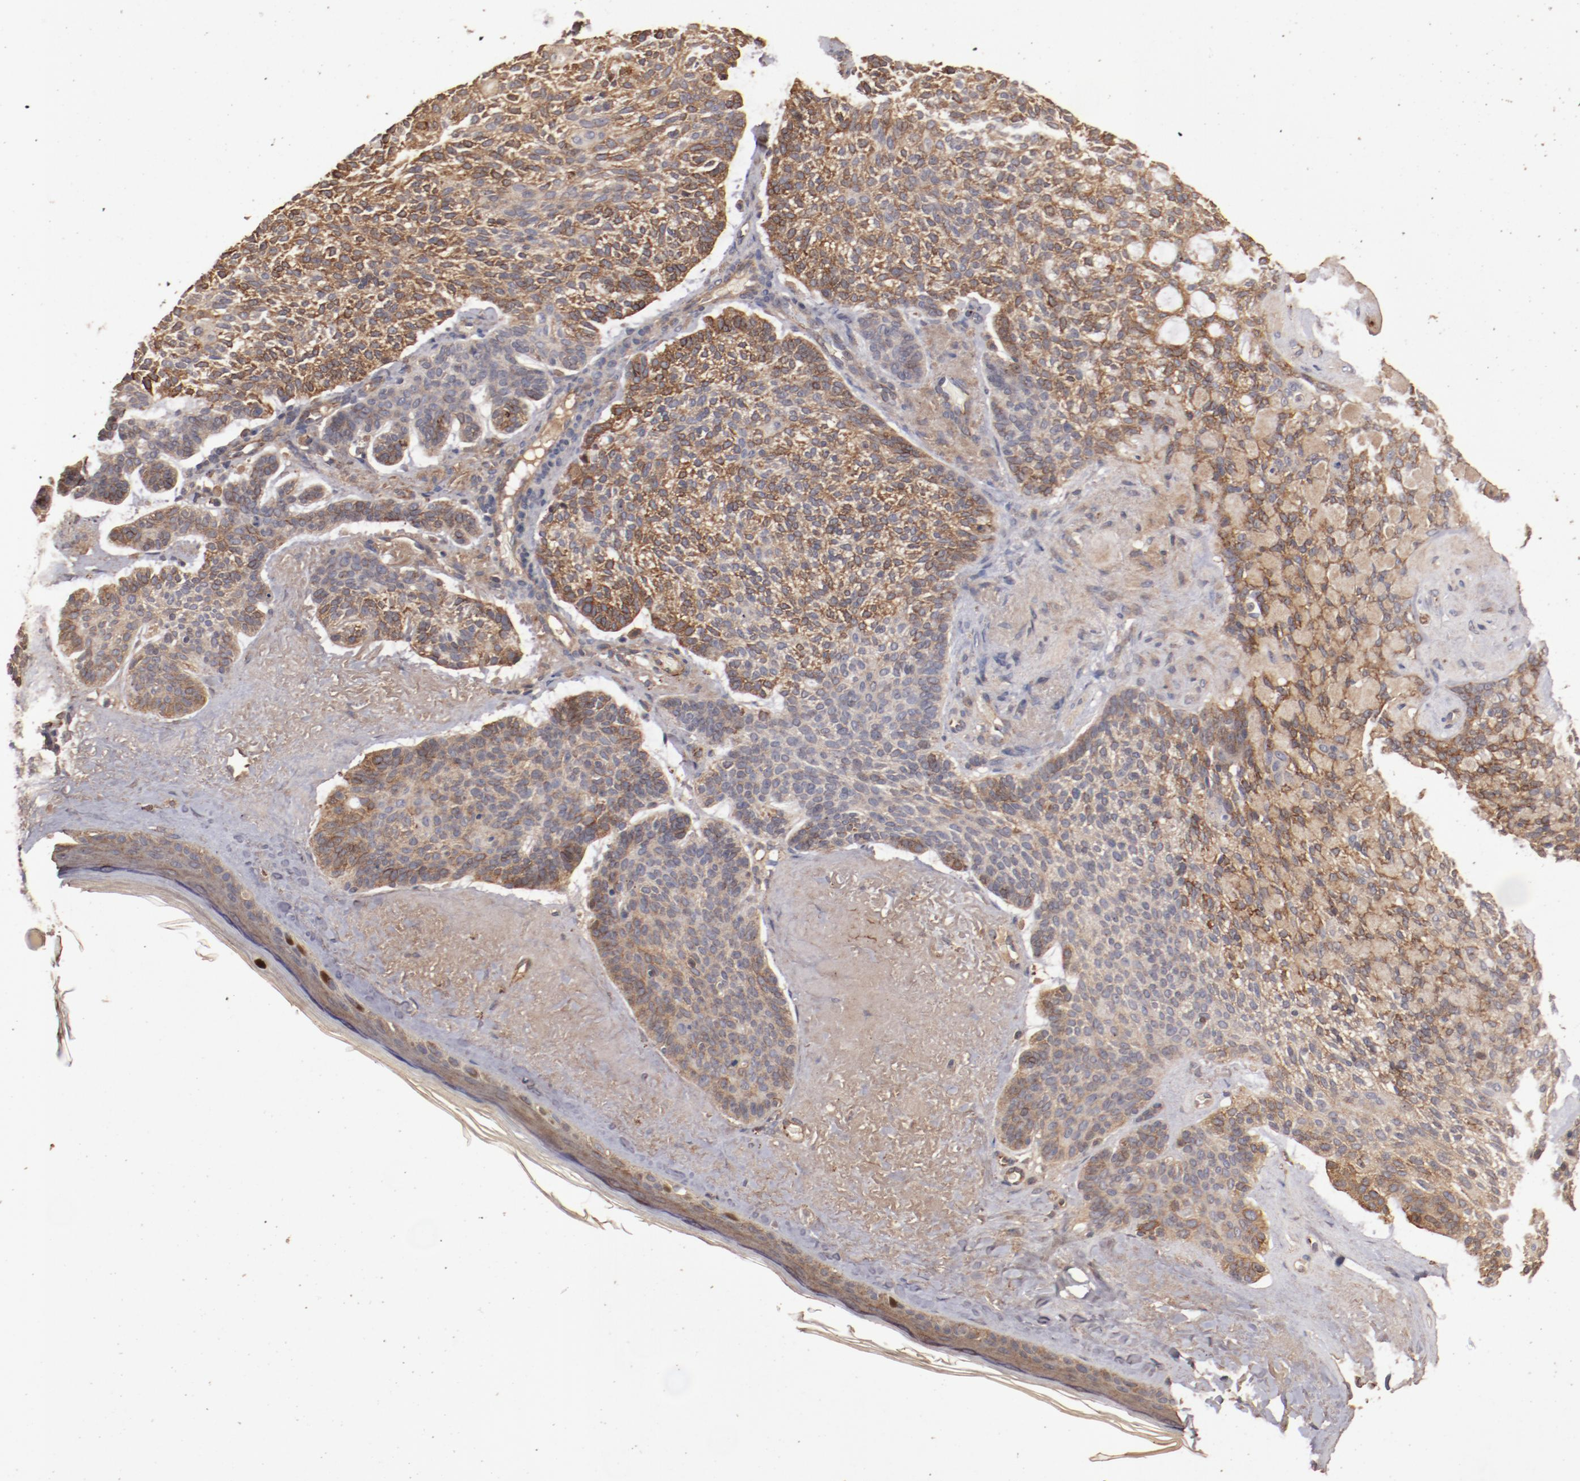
{"staining": {"intensity": "moderate", "quantity": ">75%", "location": "cytoplasmic/membranous"}, "tissue": "skin cancer", "cell_type": "Tumor cells", "image_type": "cancer", "snomed": [{"axis": "morphology", "description": "Normal tissue, NOS"}, {"axis": "morphology", "description": "Basal cell carcinoma"}, {"axis": "topography", "description": "Skin"}], "caption": "Tumor cells exhibit moderate cytoplasmic/membranous staining in approximately >75% of cells in skin basal cell carcinoma. (DAB = brown stain, brightfield microscopy at high magnification).", "gene": "DIPK2B", "patient": {"sex": "female", "age": 70}}